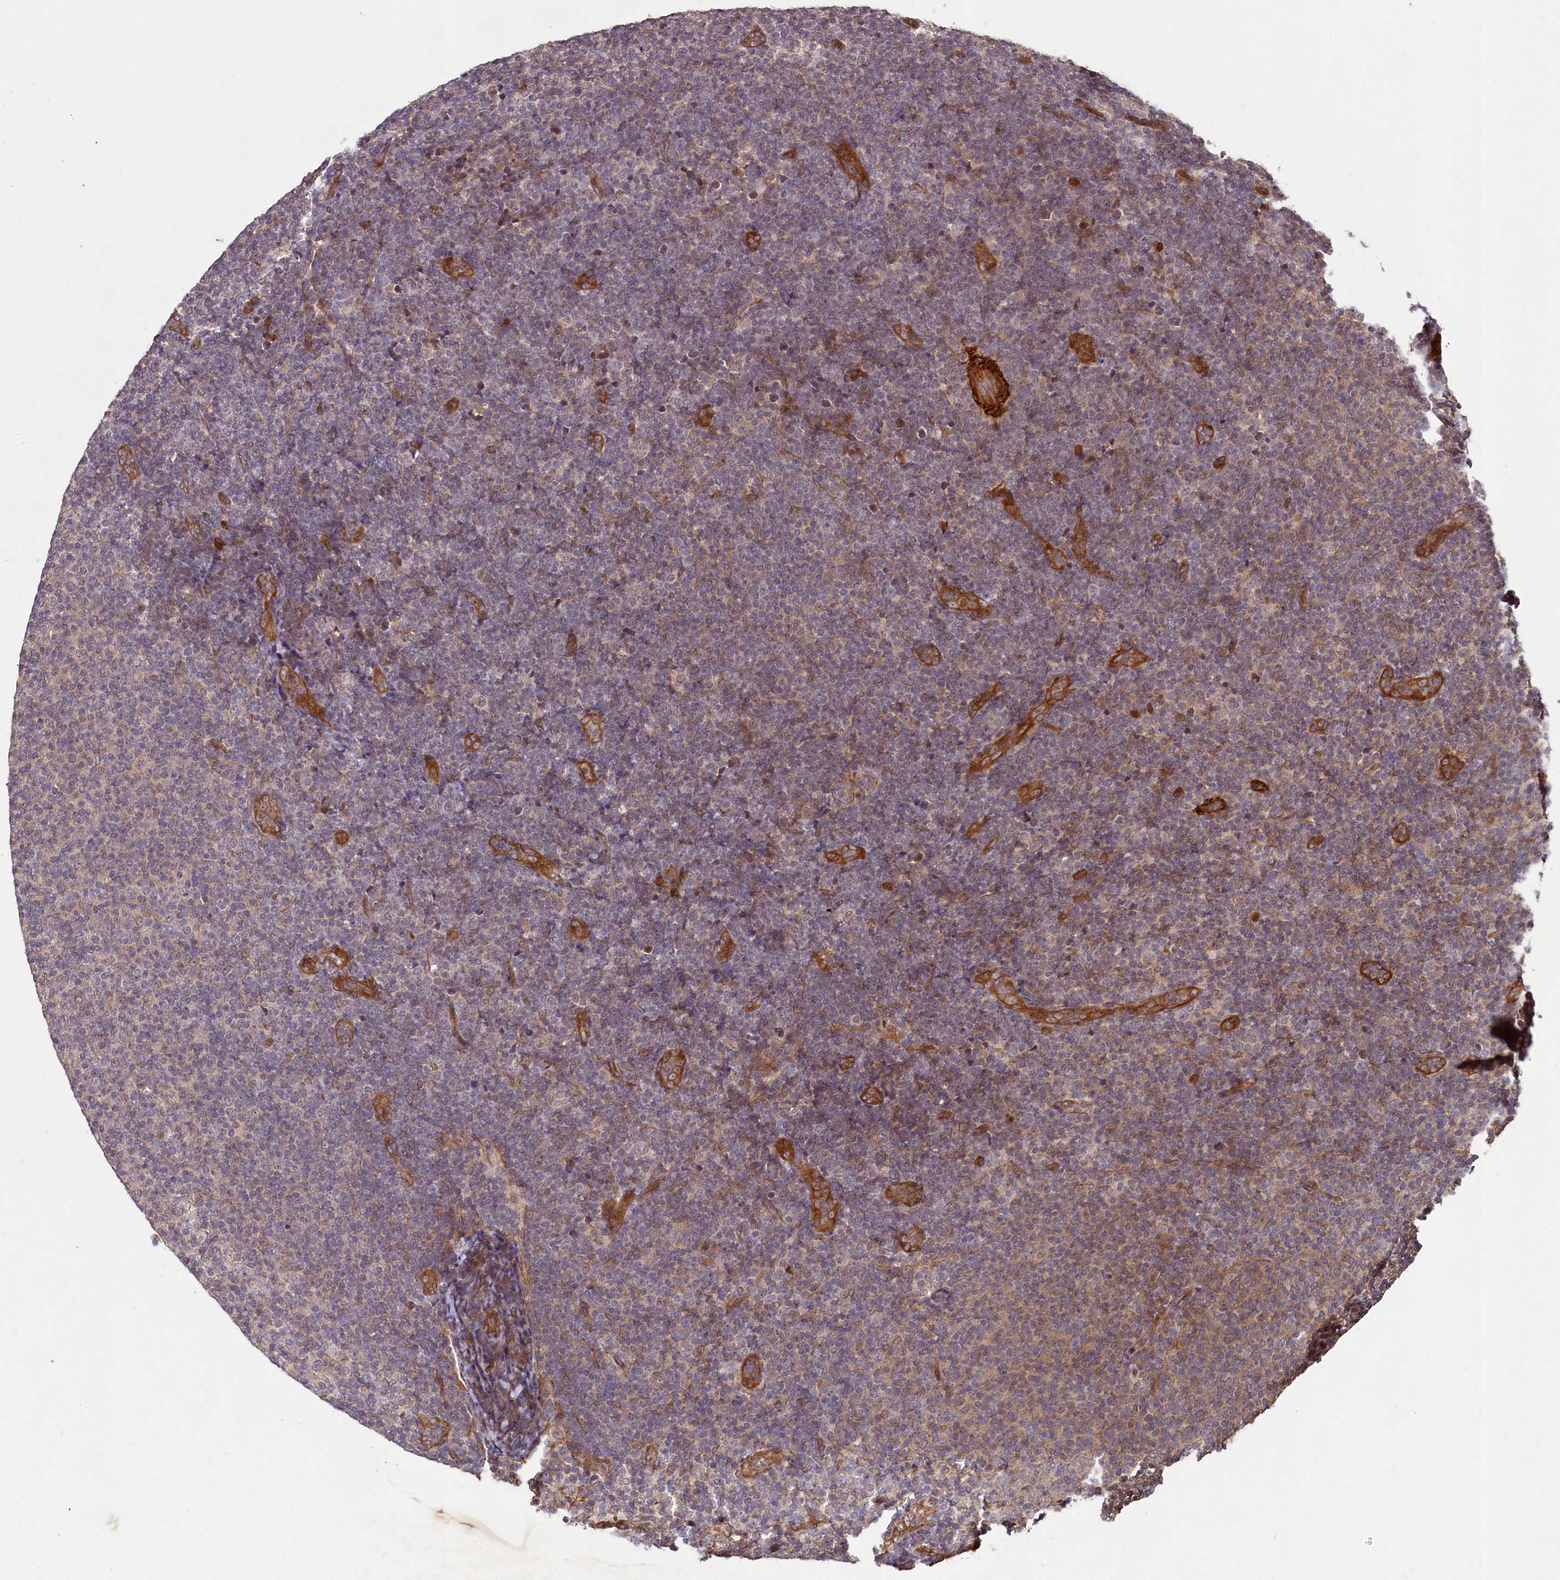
{"staining": {"intensity": "weak", "quantity": "<25%", "location": "cytoplasmic/membranous"}, "tissue": "lymphoma", "cell_type": "Tumor cells", "image_type": "cancer", "snomed": [{"axis": "morphology", "description": "Malignant lymphoma, non-Hodgkin's type, Low grade"}, {"axis": "topography", "description": "Lymph node"}], "caption": "Tumor cells show no significant staining in low-grade malignant lymphoma, non-Hodgkin's type.", "gene": "CCDC102A", "patient": {"sex": "male", "age": 66}}